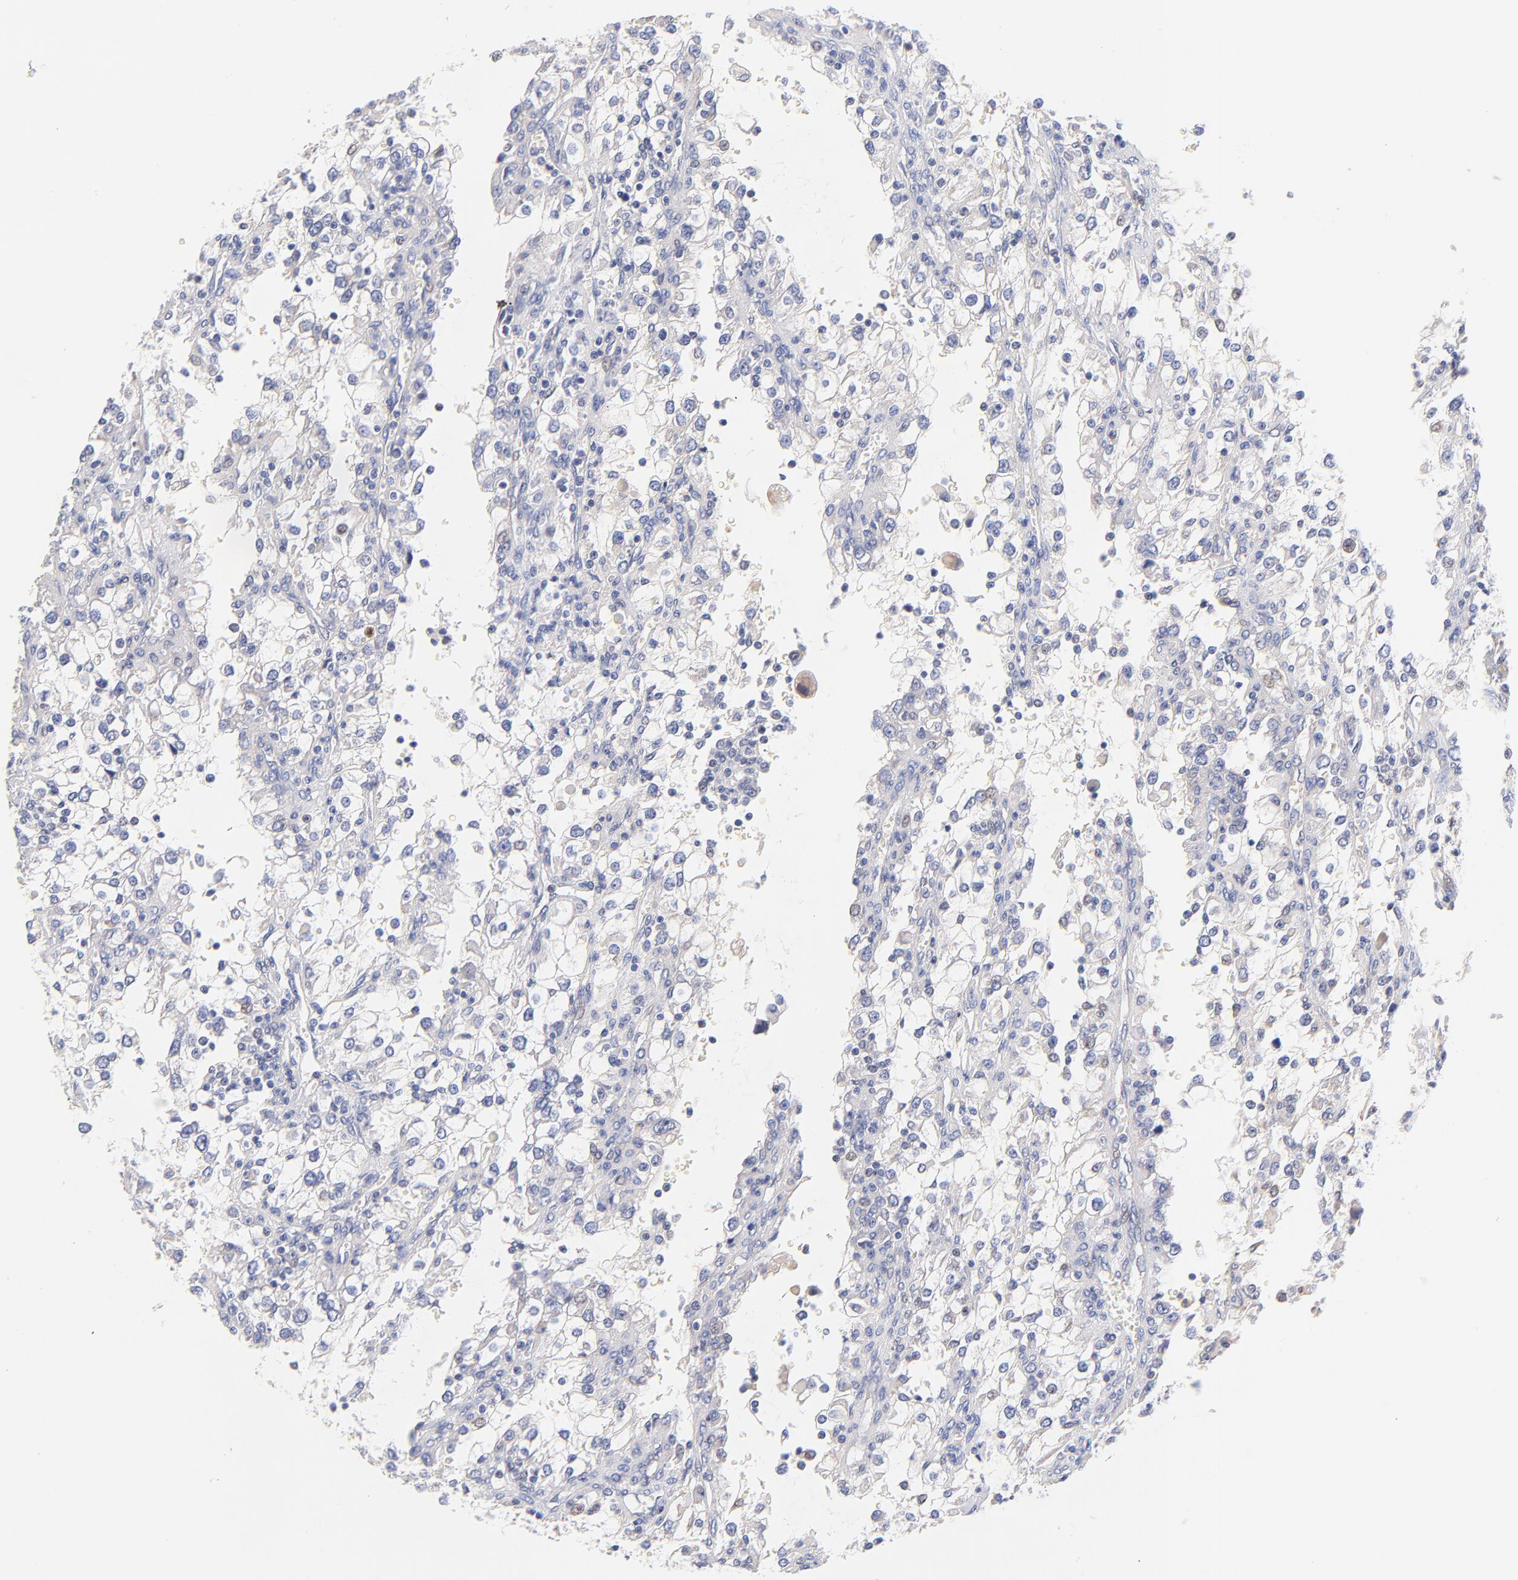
{"staining": {"intensity": "negative", "quantity": "none", "location": "none"}, "tissue": "renal cancer", "cell_type": "Tumor cells", "image_type": "cancer", "snomed": [{"axis": "morphology", "description": "Adenocarcinoma, NOS"}, {"axis": "topography", "description": "Kidney"}], "caption": "Tumor cells are negative for protein expression in human renal cancer (adenocarcinoma). (DAB (3,3'-diaminobenzidine) immunohistochemistry (IHC) with hematoxylin counter stain).", "gene": "PTK7", "patient": {"sex": "female", "age": 52}}